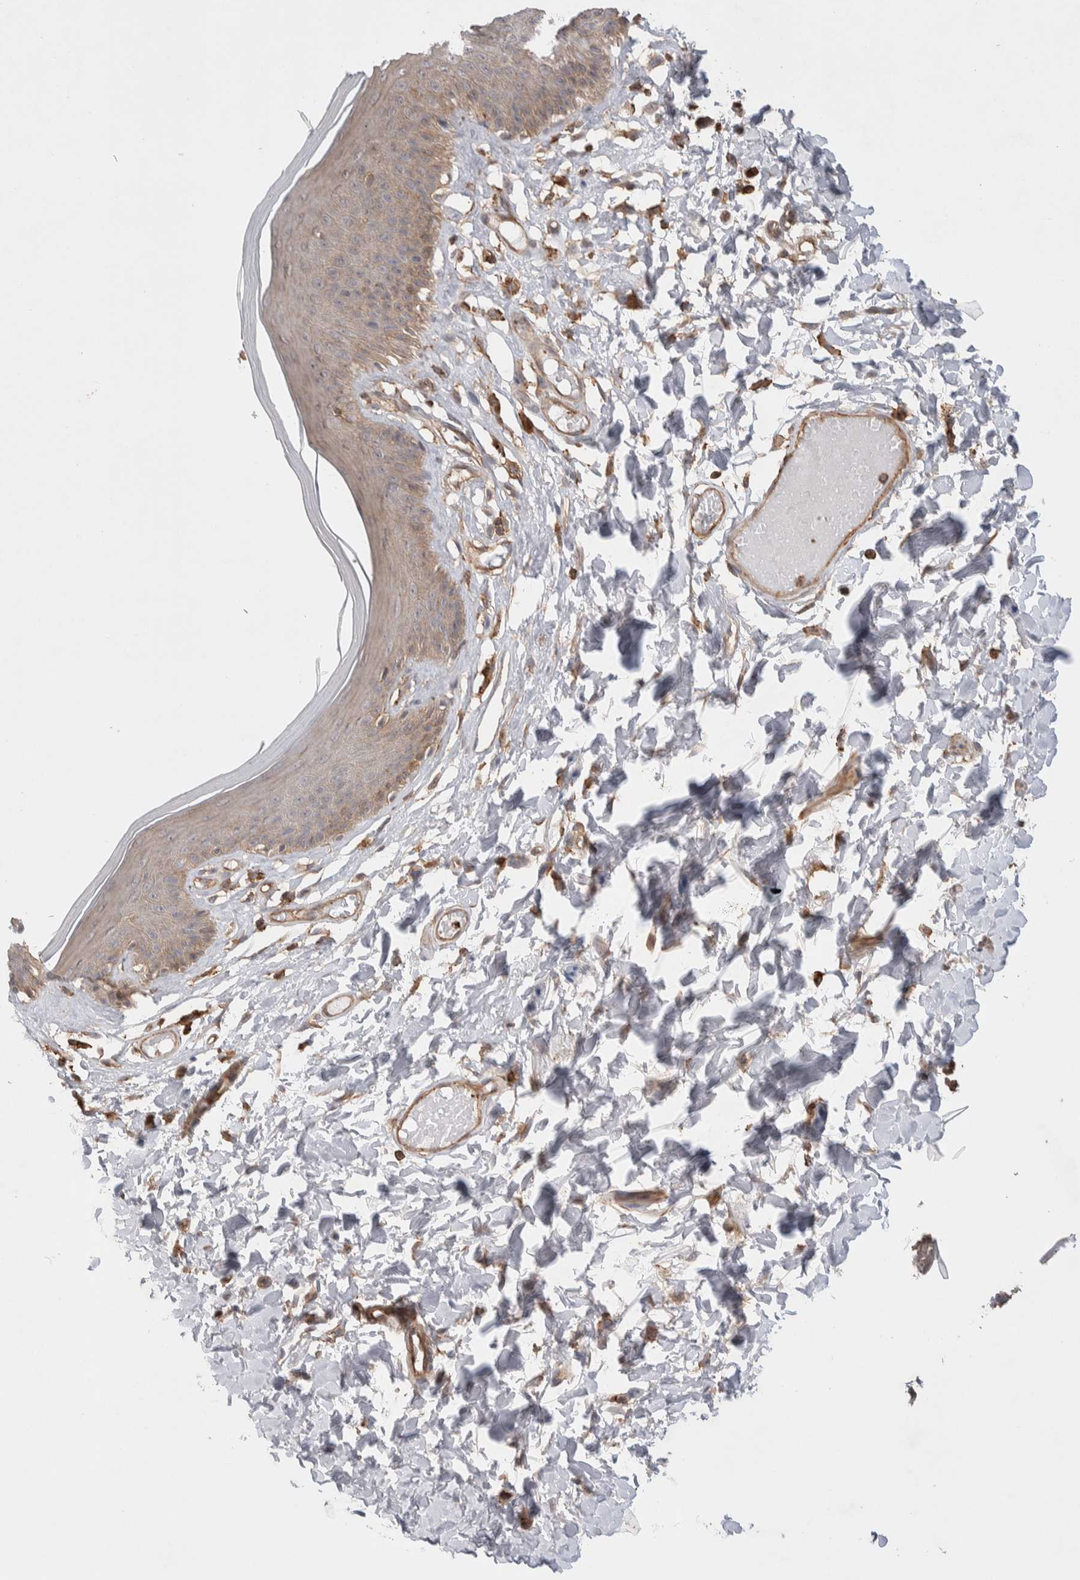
{"staining": {"intensity": "moderate", "quantity": "25%-75%", "location": "cytoplasmic/membranous"}, "tissue": "skin", "cell_type": "Epidermal cells", "image_type": "normal", "snomed": [{"axis": "morphology", "description": "Normal tissue, NOS"}, {"axis": "topography", "description": "Vulva"}], "caption": "Immunohistochemistry (IHC) (DAB) staining of unremarkable skin exhibits moderate cytoplasmic/membranous protein positivity in about 25%-75% of epidermal cells. The staining was performed using DAB, with brown indicating positive protein expression. Nuclei are stained blue with hematoxylin.", "gene": "ZNF704", "patient": {"sex": "female", "age": 73}}